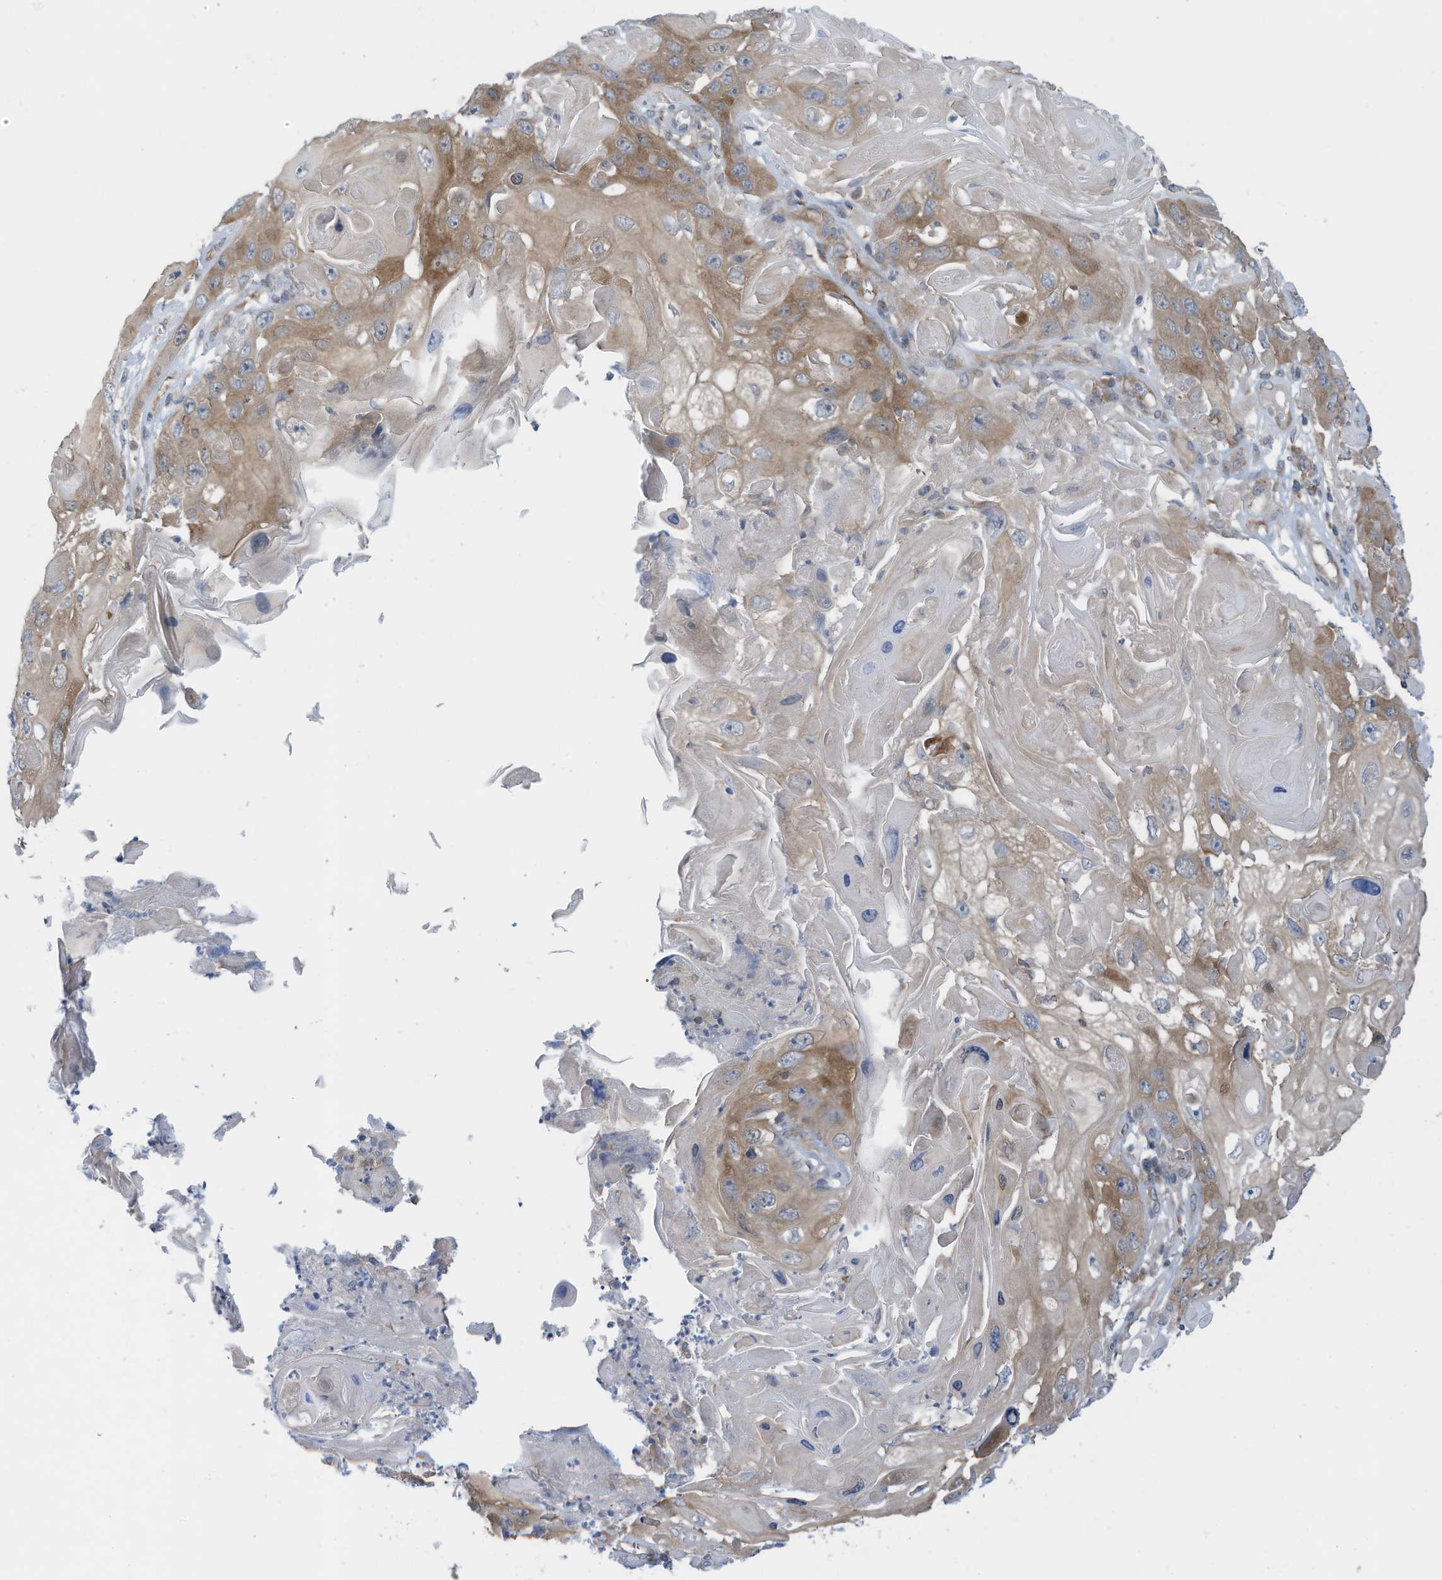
{"staining": {"intensity": "moderate", "quantity": "<25%", "location": "cytoplasmic/membranous"}, "tissue": "skin cancer", "cell_type": "Tumor cells", "image_type": "cancer", "snomed": [{"axis": "morphology", "description": "Squamous cell carcinoma, NOS"}, {"axis": "topography", "description": "Skin"}], "caption": "IHC image of human squamous cell carcinoma (skin) stained for a protein (brown), which displays low levels of moderate cytoplasmic/membranous expression in approximately <25% of tumor cells.", "gene": "REPS1", "patient": {"sex": "male", "age": 55}}